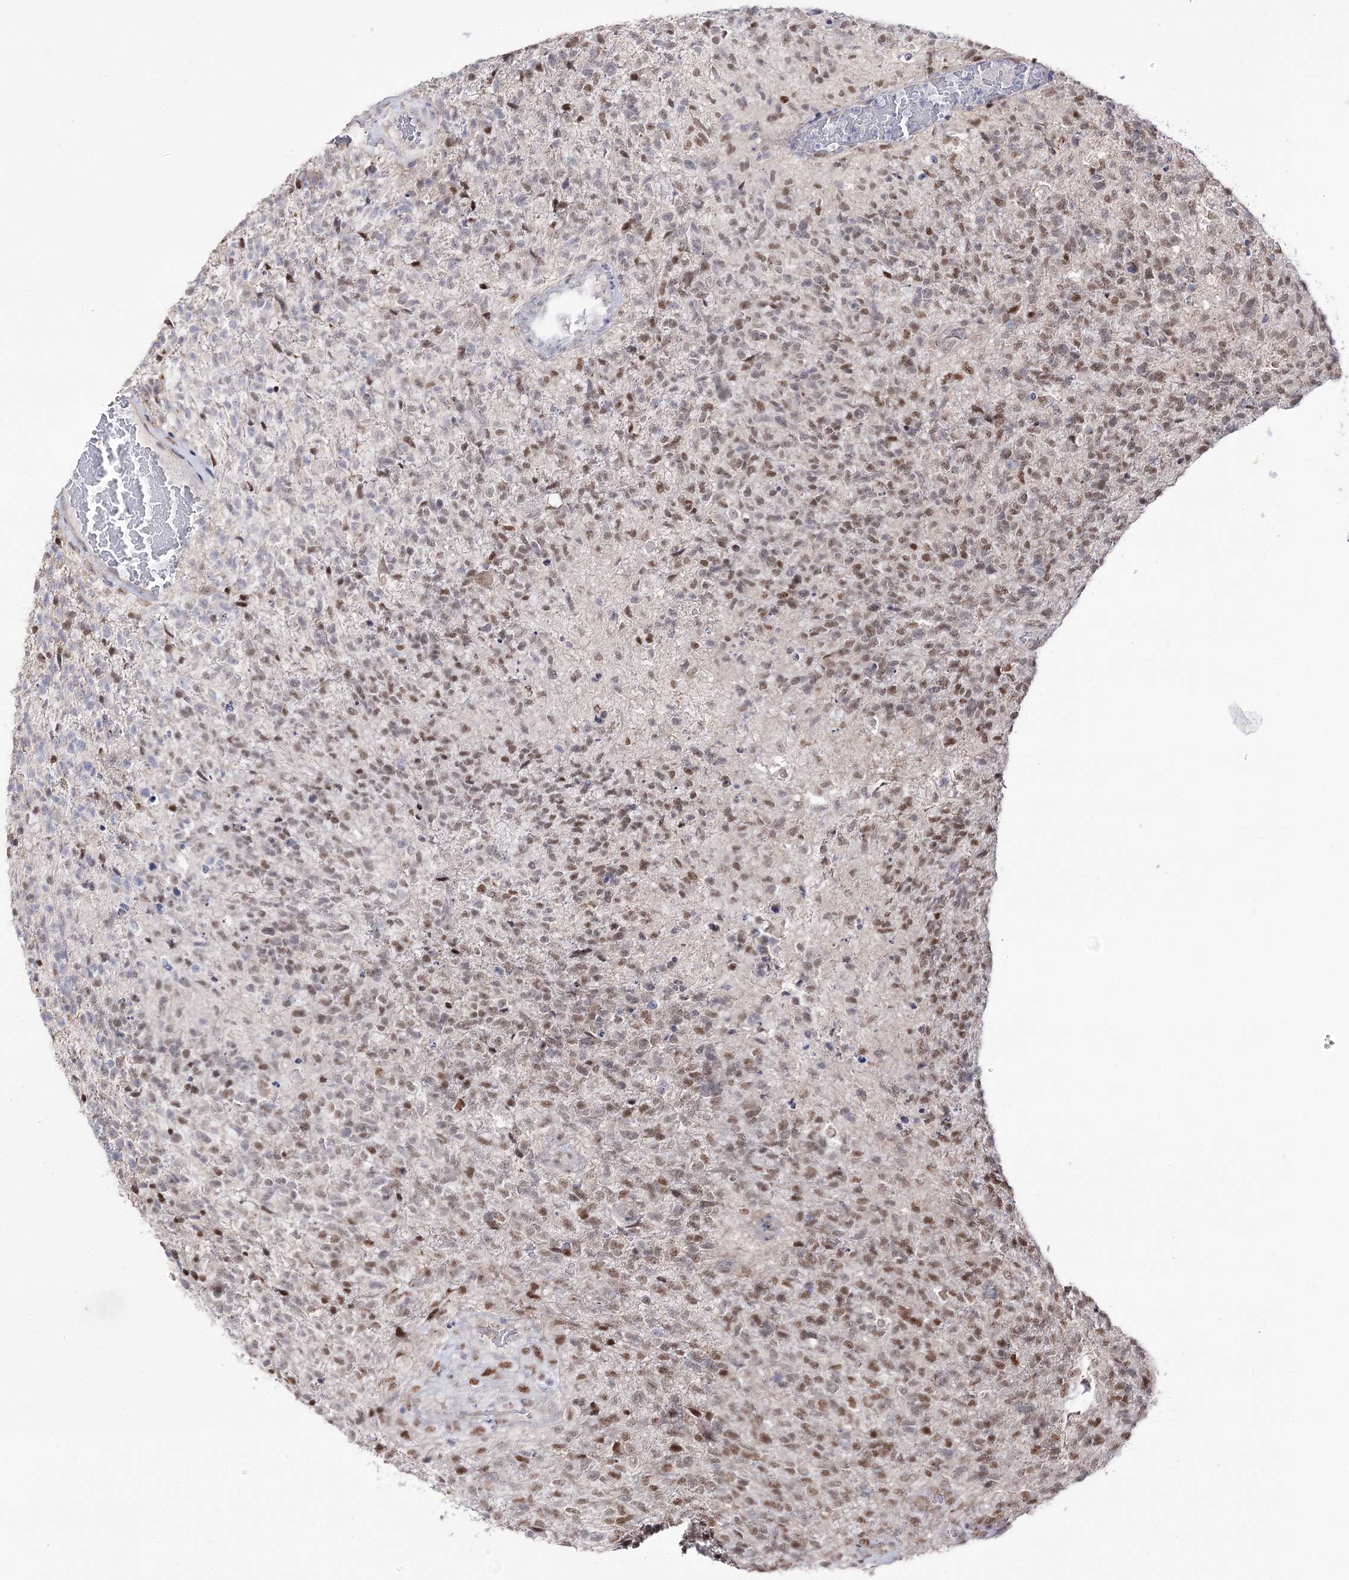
{"staining": {"intensity": "moderate", "quantity": "25%-75%", "location": "nuclear"}, "tissue": "glioma", "cell_type": "Tumor cells", "image_type": "cancer", "snomed": [{"axis": "morphology", "description": "Glioma, malignant, High grade"}, {"axis": "topography", "description": "Brain"}], "caption": "Protein expression by IHC reveals moderate nuclear positivity in about 25%-75% of tumor cells in glioma.", "gene": "VGLL4", "patient": {"sex": "male", "age": 56}}